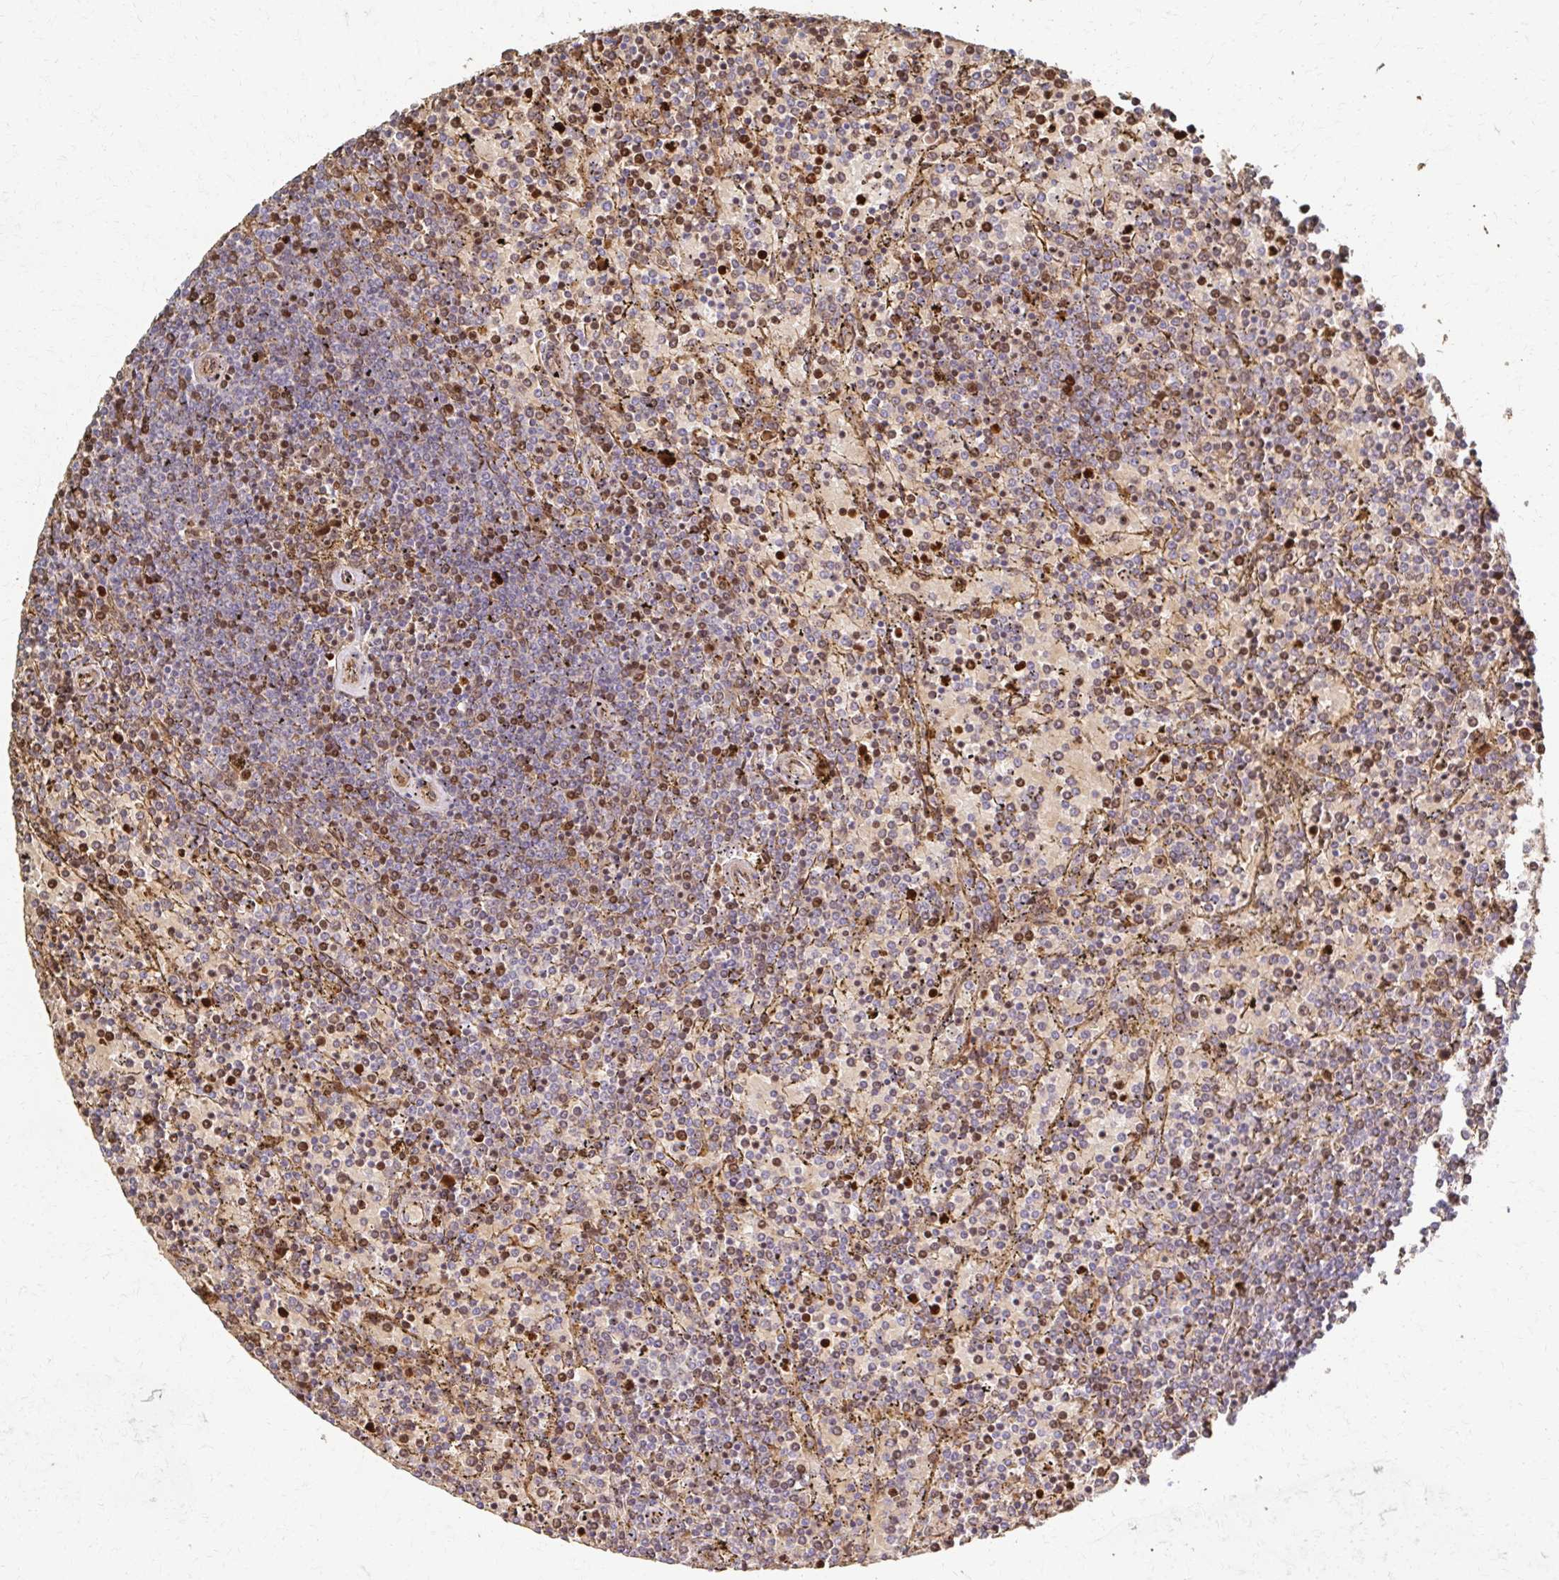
{"staining": {"intensity": "moderate", "quantity": "25%-75%", "location": "cytoplasmic/membranous,nuclear"}, "tissue": "lymphoma", "cell_type": "Tumor cells", "image_type": "cancer", "snomed": [{"axis": "morphology", "description": "Malignant lymphoma, non-Hodgkin's type, Low grade"}, {"axis": "topography", "description": "Spleen"}], "caption": "IHC of lymphoma displays medium levels of moderate cytoplasmic/membranous and nuclear positivity in approximately 25%-75% of tumor cells.", "gene": "SKA2", "patient": {"sex": "female", "age": 77}}